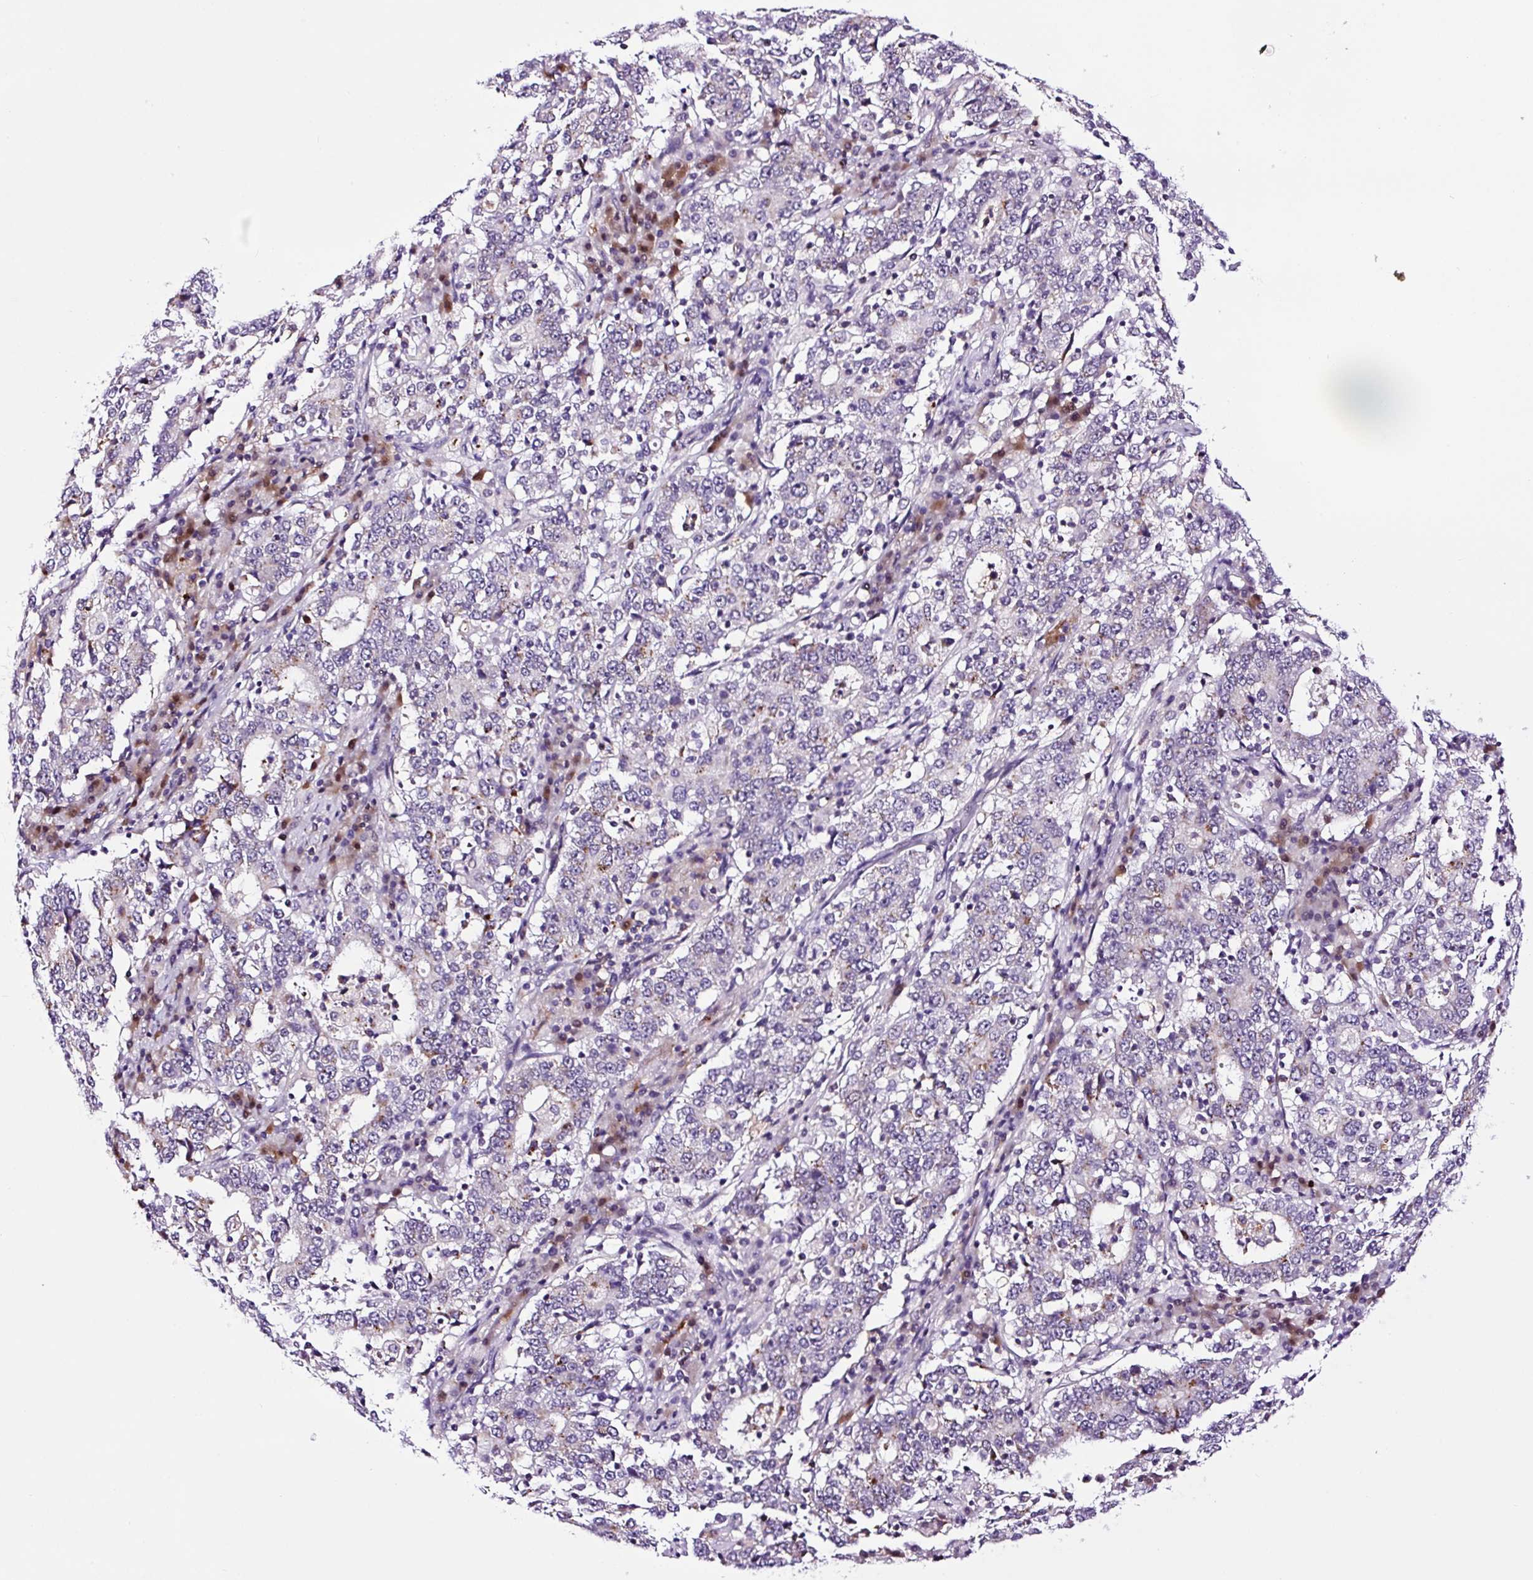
{"staining": {"intensity": "negative", "quantity": "none", "location": "none"}, "tissue": "stomach cancer", "cell_type": "Tumor cells", "image_type": "cancer", "snomed": [{"axis": "morphology", "description": "Adenocarcinoma, NOS"}, {"axis": "topography", "description": "Stomach"}], "caption": "Stomach cancer was stained to show a protein in brown. There is no significant positivity in tumor cells.", "gene": "TAFA3", "patient": {"sex": "male", "age": 59}}